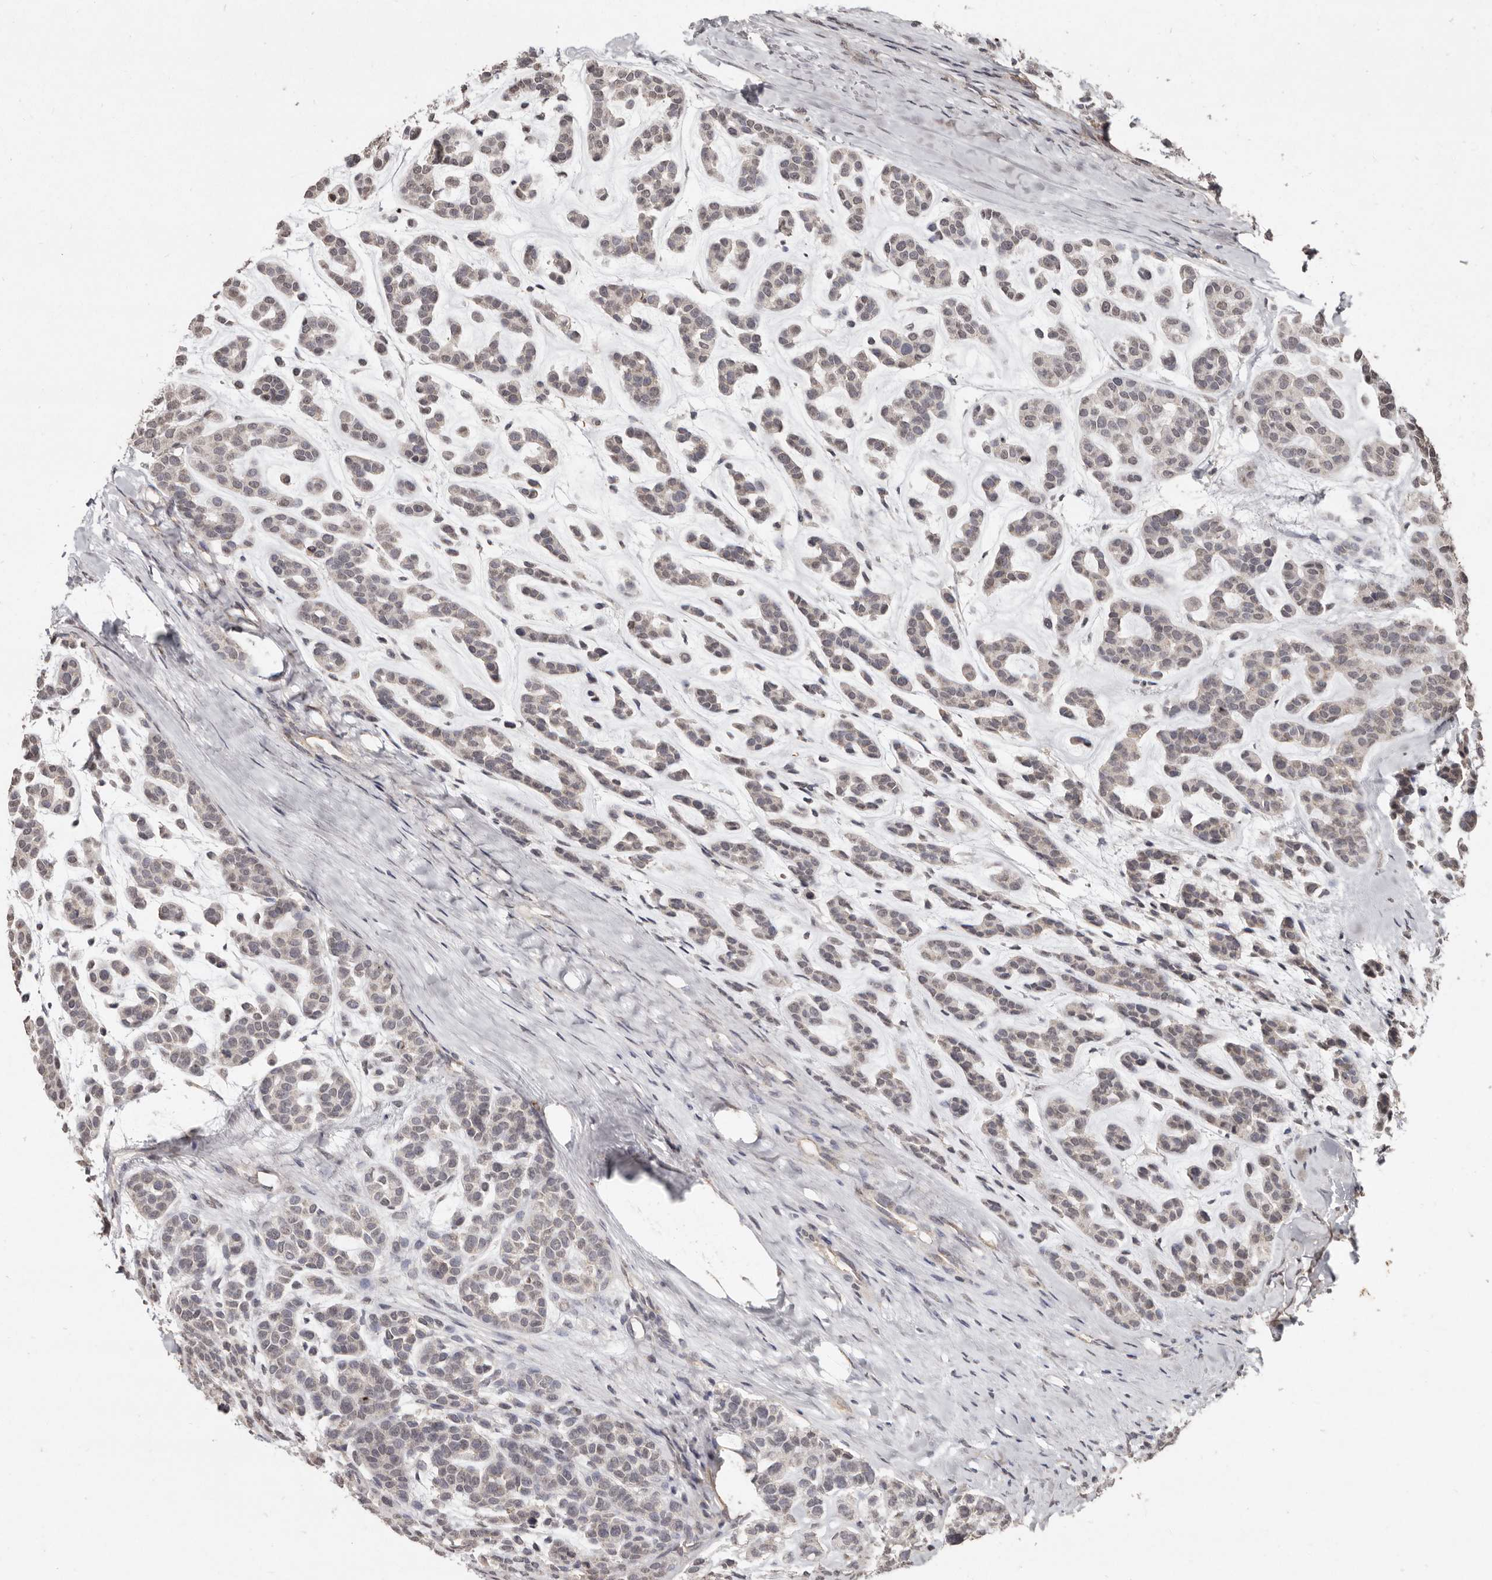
{"staining": {"intensity": "negative", "quantity": "none", "location": "none"}, "tissue": "head and neck cancer", "cell_type": "Tumor cells", "image_type": "cancer", "snomed": [{"axis": "morphology", "description": "Adenocarcinoma, NOS"}, {"axis": "morphology", "description": "Adenoma, NOS"}, {"axis": "topography", "description": "Head-Neck"}], "caption": "Head and neck cancer (adenocarcinoma) was stained to show a protein in brown. There is no significant staining in tumor cells.", "gene": "LINGO2", "patient": {"sex": "female", "age": 55}}